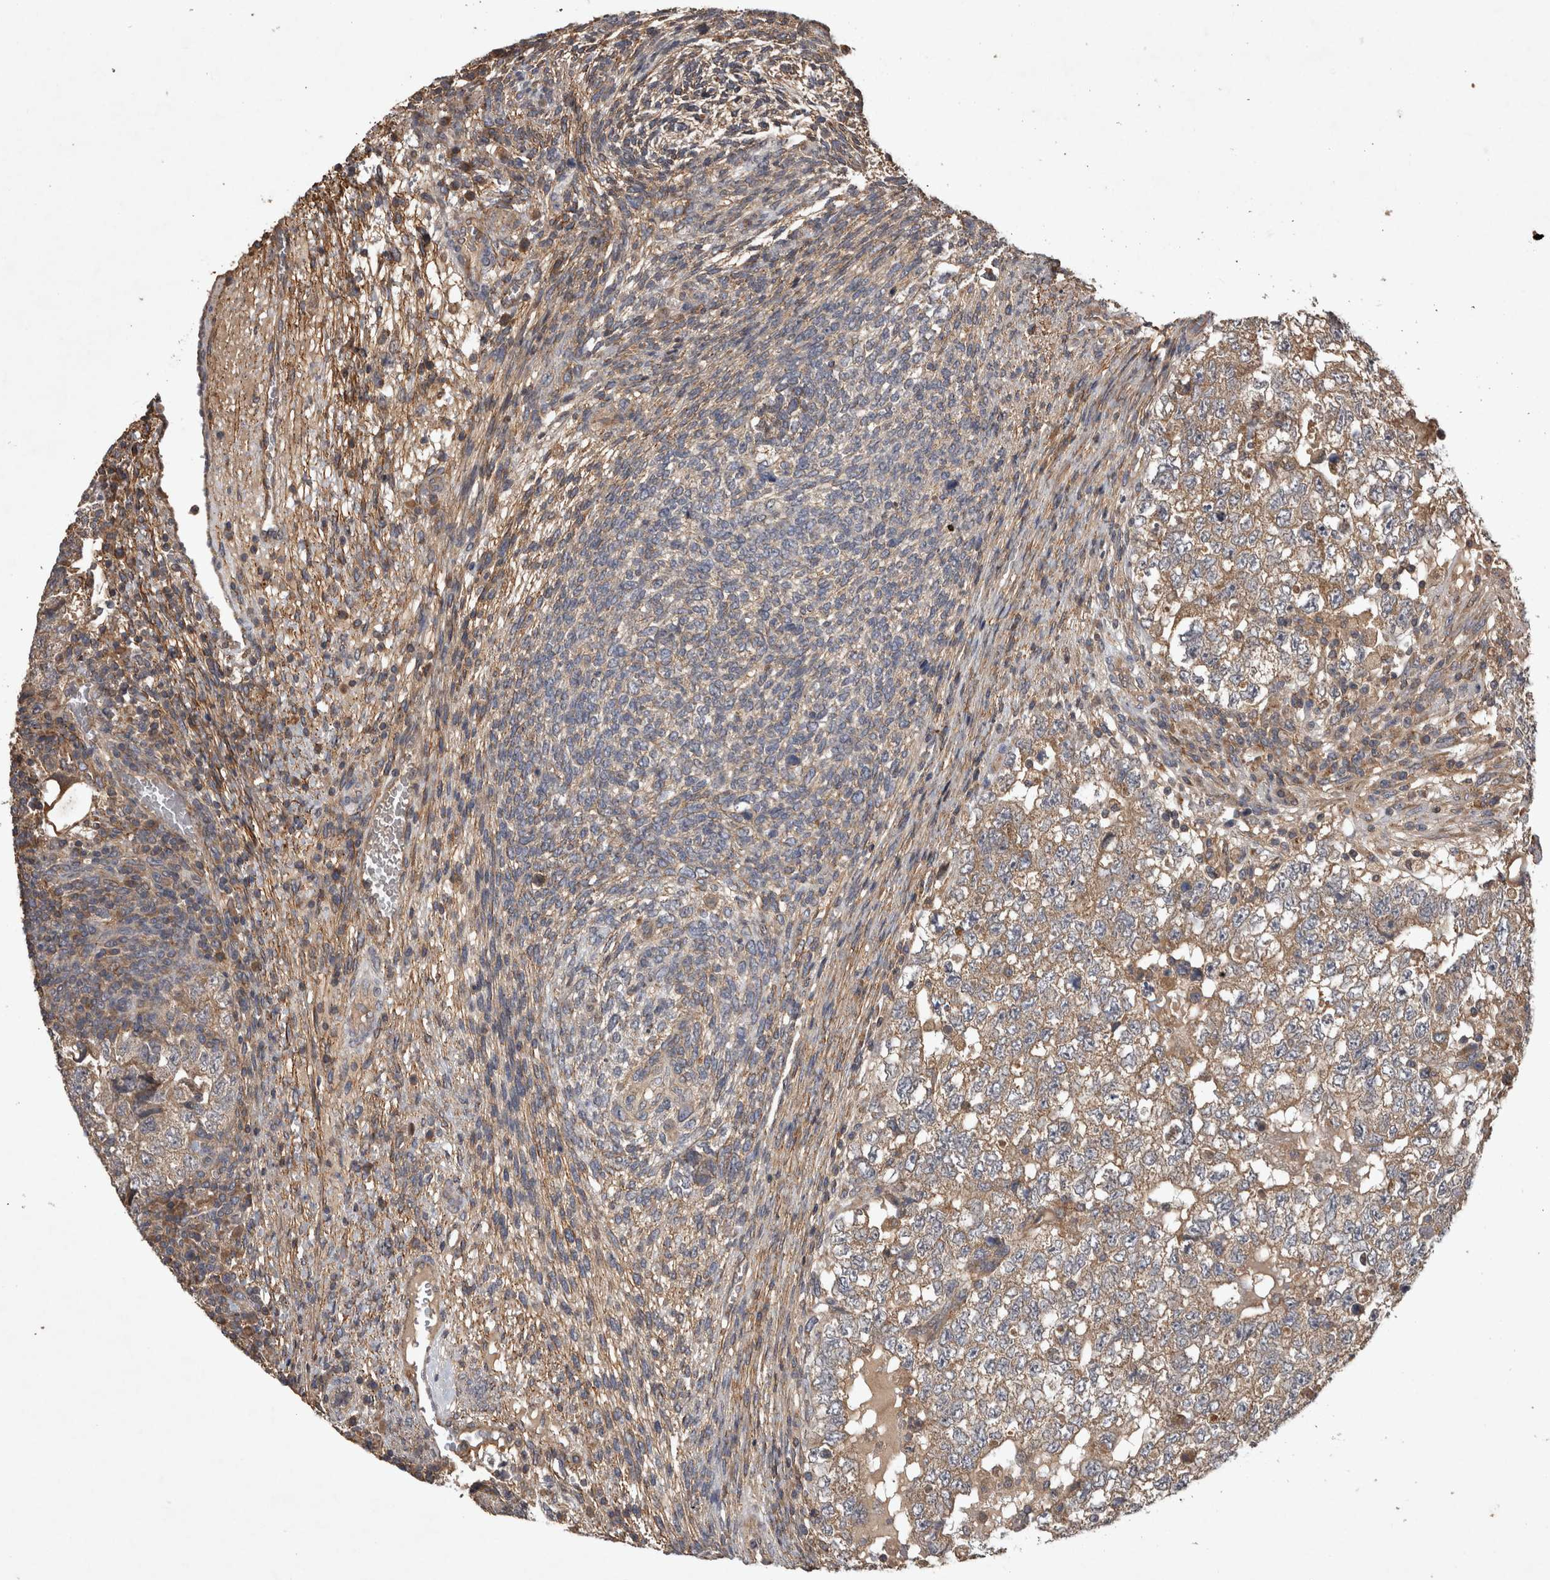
{"staining": {"intensity": "moderate", "quantity": ">75%", "location": "cytoplasmic/membranous"}, "tissue": "testis cancer", "cell_type": "Tumor cells", "image_type": "cancer", "snomed": [{"axis": "morphology", "description": "Carcinoma, Embryonal, NOS"}, {"axis": "topography", "description": "Testis"}], "caption": "Embryonal carcinoma (testis) was stained to show a protein in brown. There is medium levels of moderate cytoplasmic/membranous staining in approximately >75% of tumor cells. (DAB (3,3'-diaminobenzidine) IHC, brown staining for protein, blue staining for nuclei).", "gene": "TRMT61B", "patient": {"sex": "male", "age": 36}}